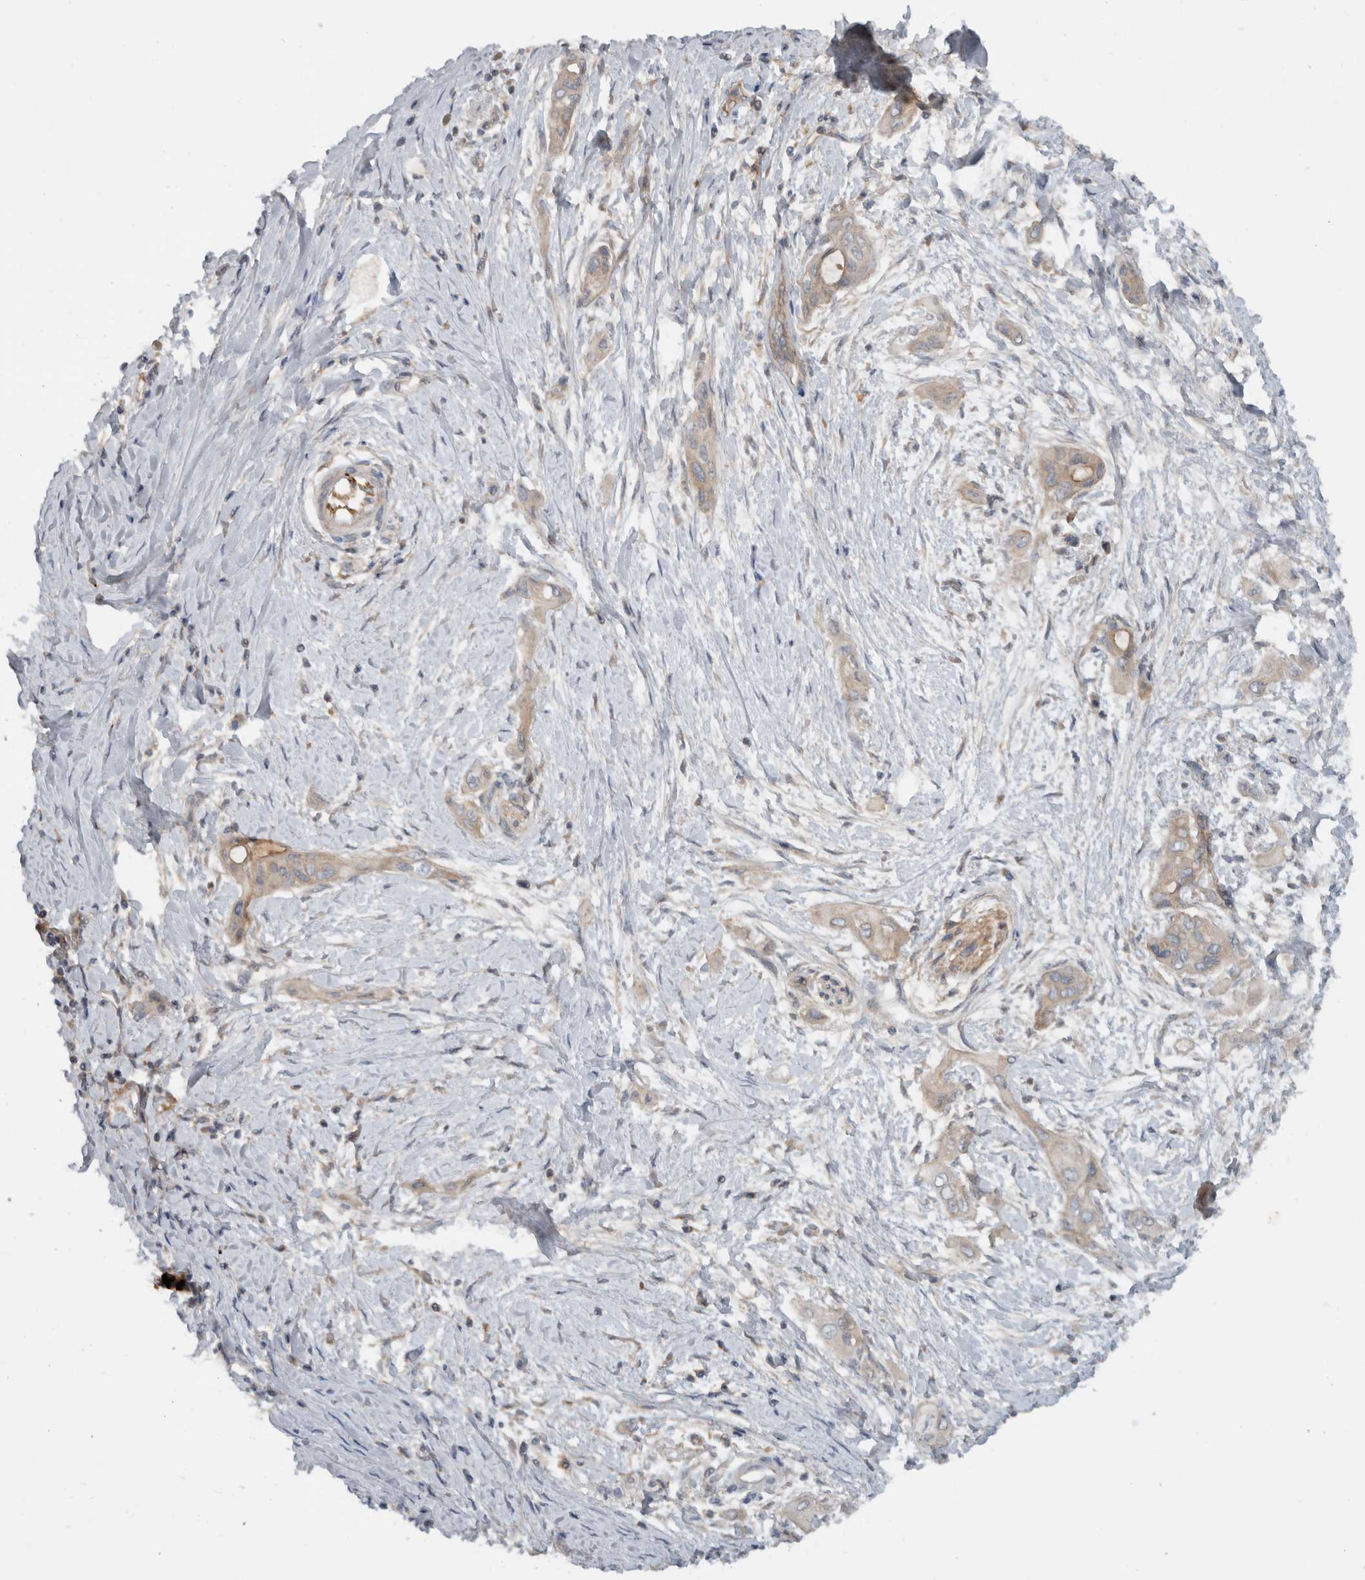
{"staining": {"intensity": "weak", "quantity": "25%-75%", "location": "cytoplasmic/membranous"}, "tissue": "pancreatic cancer", "cell_type": "Tumor cells", "image_type": "cancer", "snomed": [{"axis": "morphology", "description": "Adenocarcinoma, NOS"}, {"axis": "topography", "description": "Pancreas"}], "caption": "Immunohistochemical staining of human pancreatic cancer reveals low levels of weak cytoplasmic/membranous protein expression in about 25%-75% of tumor cells.", "gene": "SCARA5", "patient": {"sex": "male", "age": 59}}